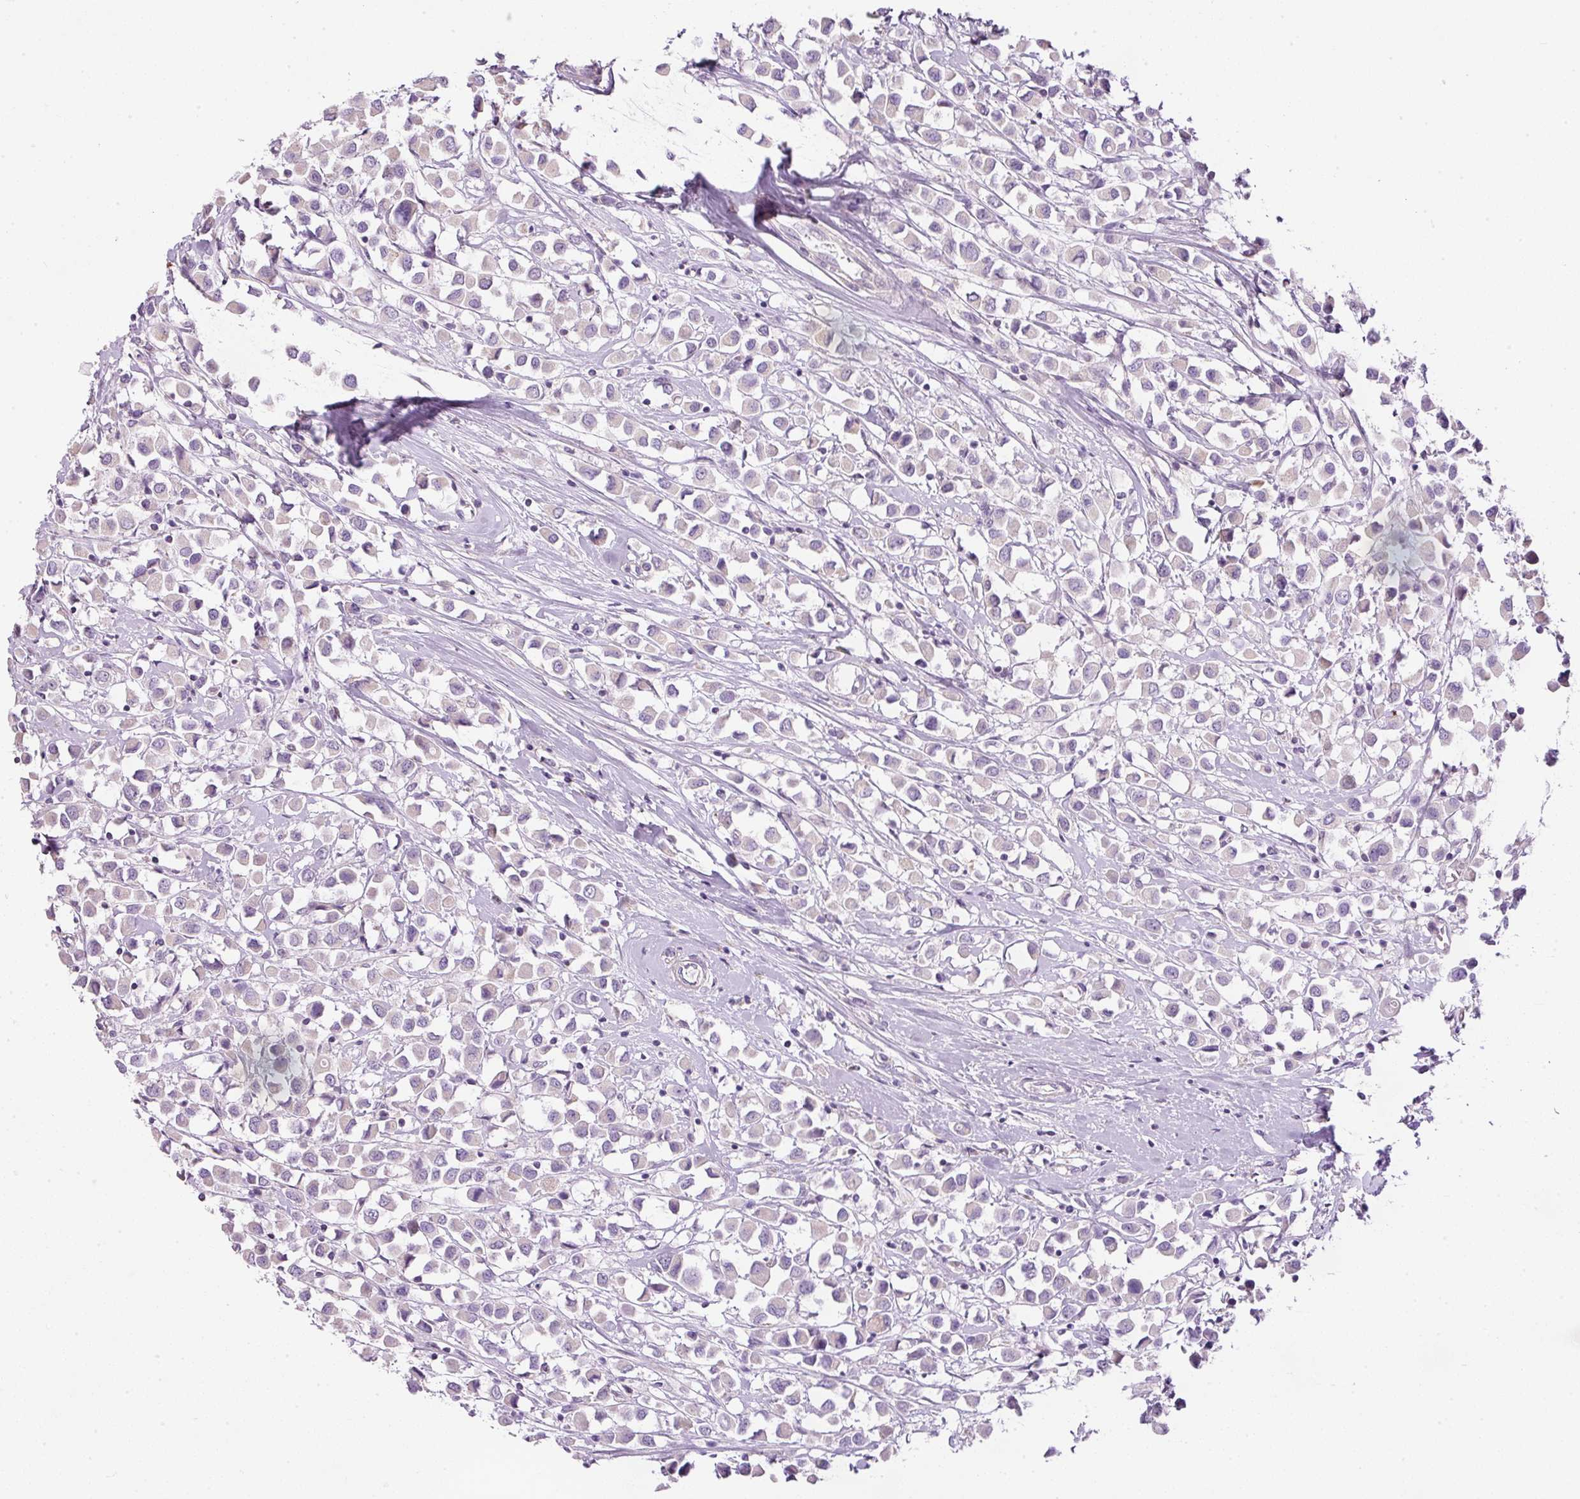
{"staining": {"intensity": "negative", "quantity": "none", "location": "none"}, "tissue": "breast cancer", "cell_type": "Tumor cells", "image_type": "cancer", "snomed": [{"axis": "morphology", "description": "Duct carcinoma"}, {"axis": "topography", "description": "Breast"}], "caption": "The micrograph exhibits no staining of tumor cells in breast cancer (invasive ductal carcinoma).", "gene": "KPNA5", "patient": {"sex": "female", "age": 61}}